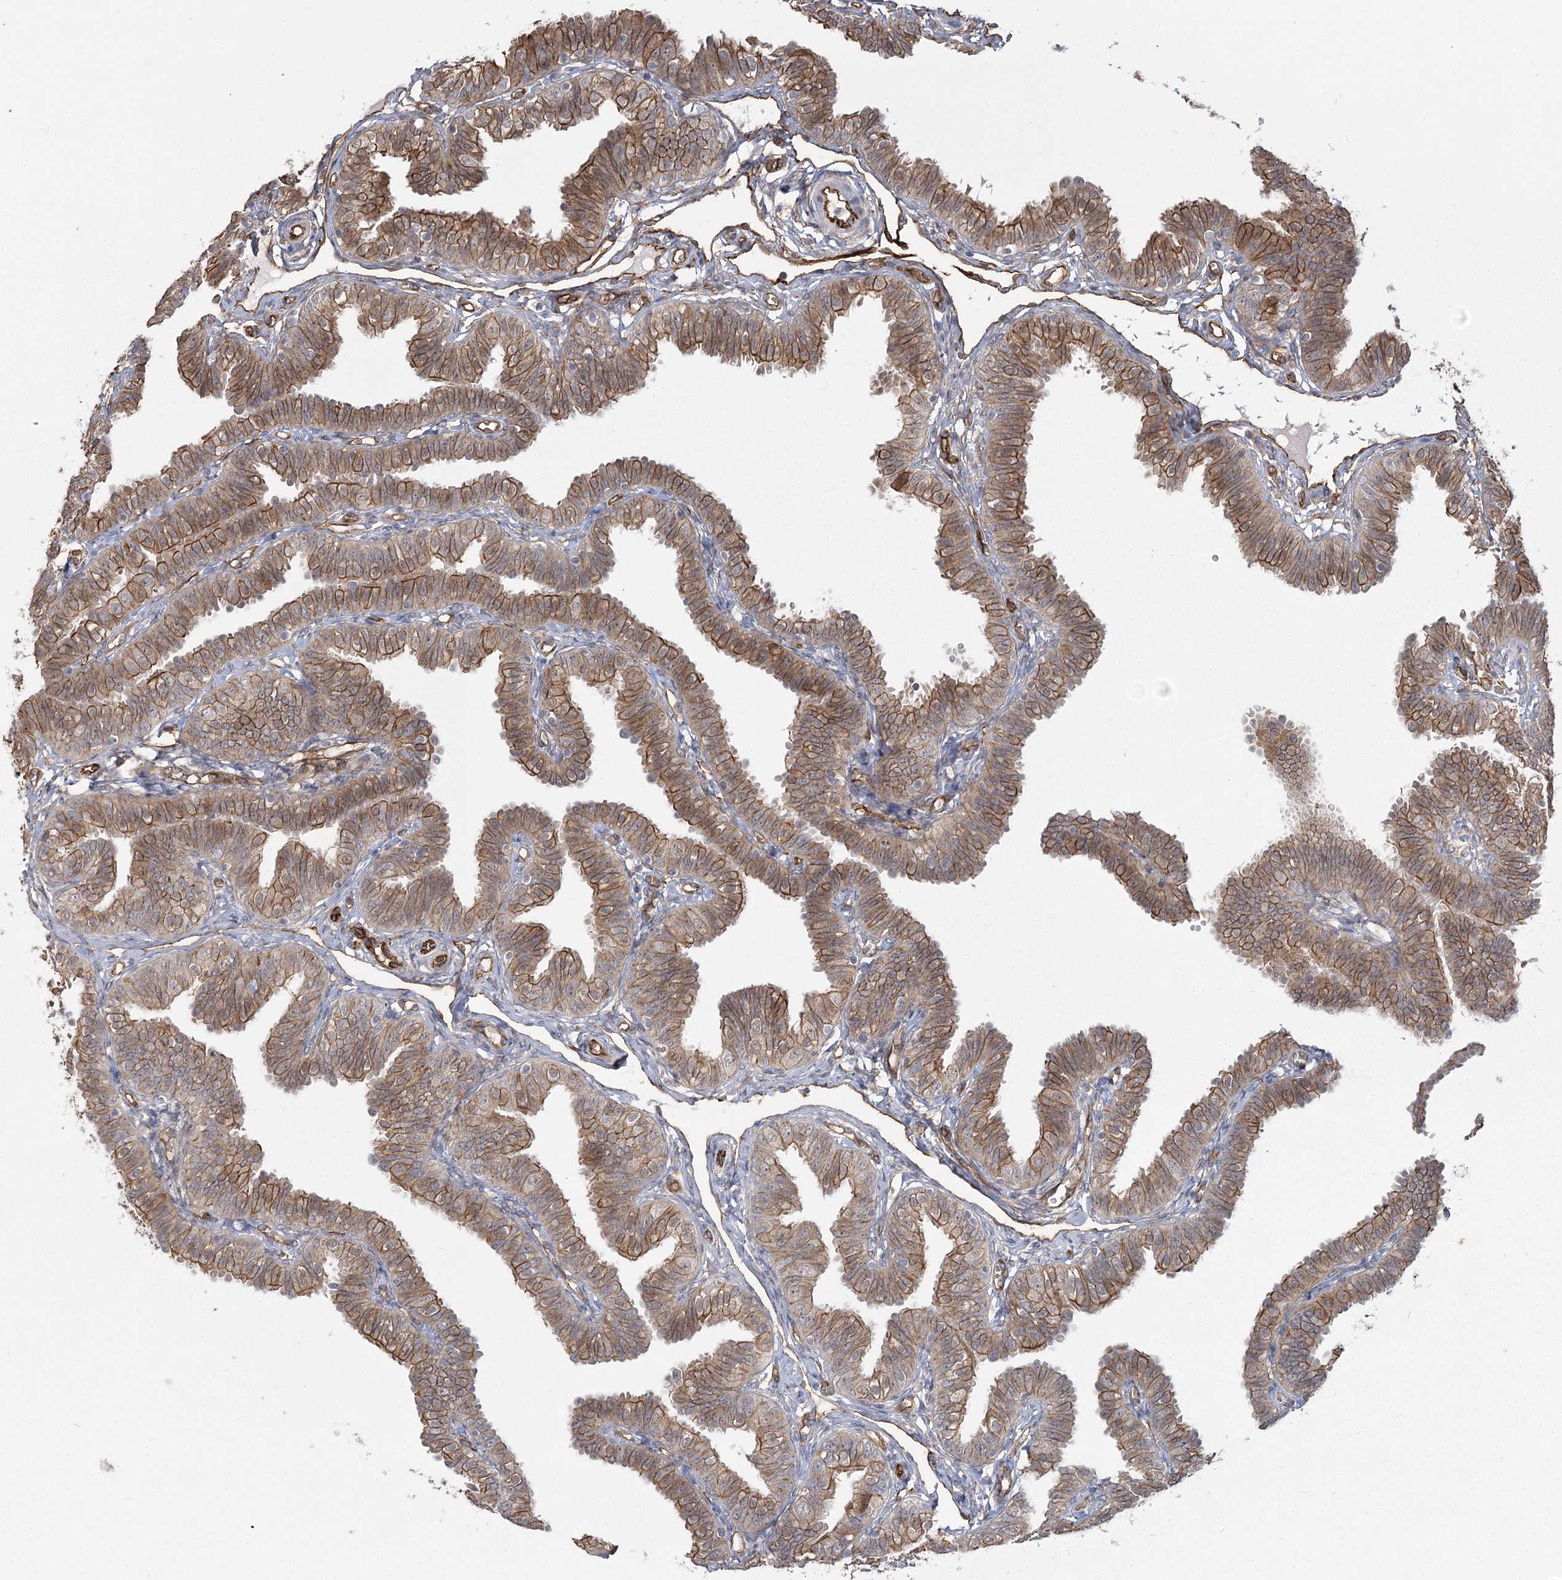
{"staining": {"intensity": "moderate", "quantity": ">75%", "location": "cytoplasmic/membranous"}, "tissue": "fallopian tube", "cell_type": "Glandular cells", "image_type": "normal", "snomed": [{"axis": "morphology", "description": "Normal tissue, NOS"}, {"axis": "topography", "description": "Fallopian tube"}], "caption": "Immunohistochemistry (IHC) micrograph of normal fallopian tube: human fallopian tube stained using immunohistochemistry displays medium levels of moderate protein expression localized specifically in the cytoplasmic/membranous of glandular cells, appearing as a cytoplasmic/membranous brown color.", "gene": "RPP14", "patient": {"sex": "female", "age": 35}}